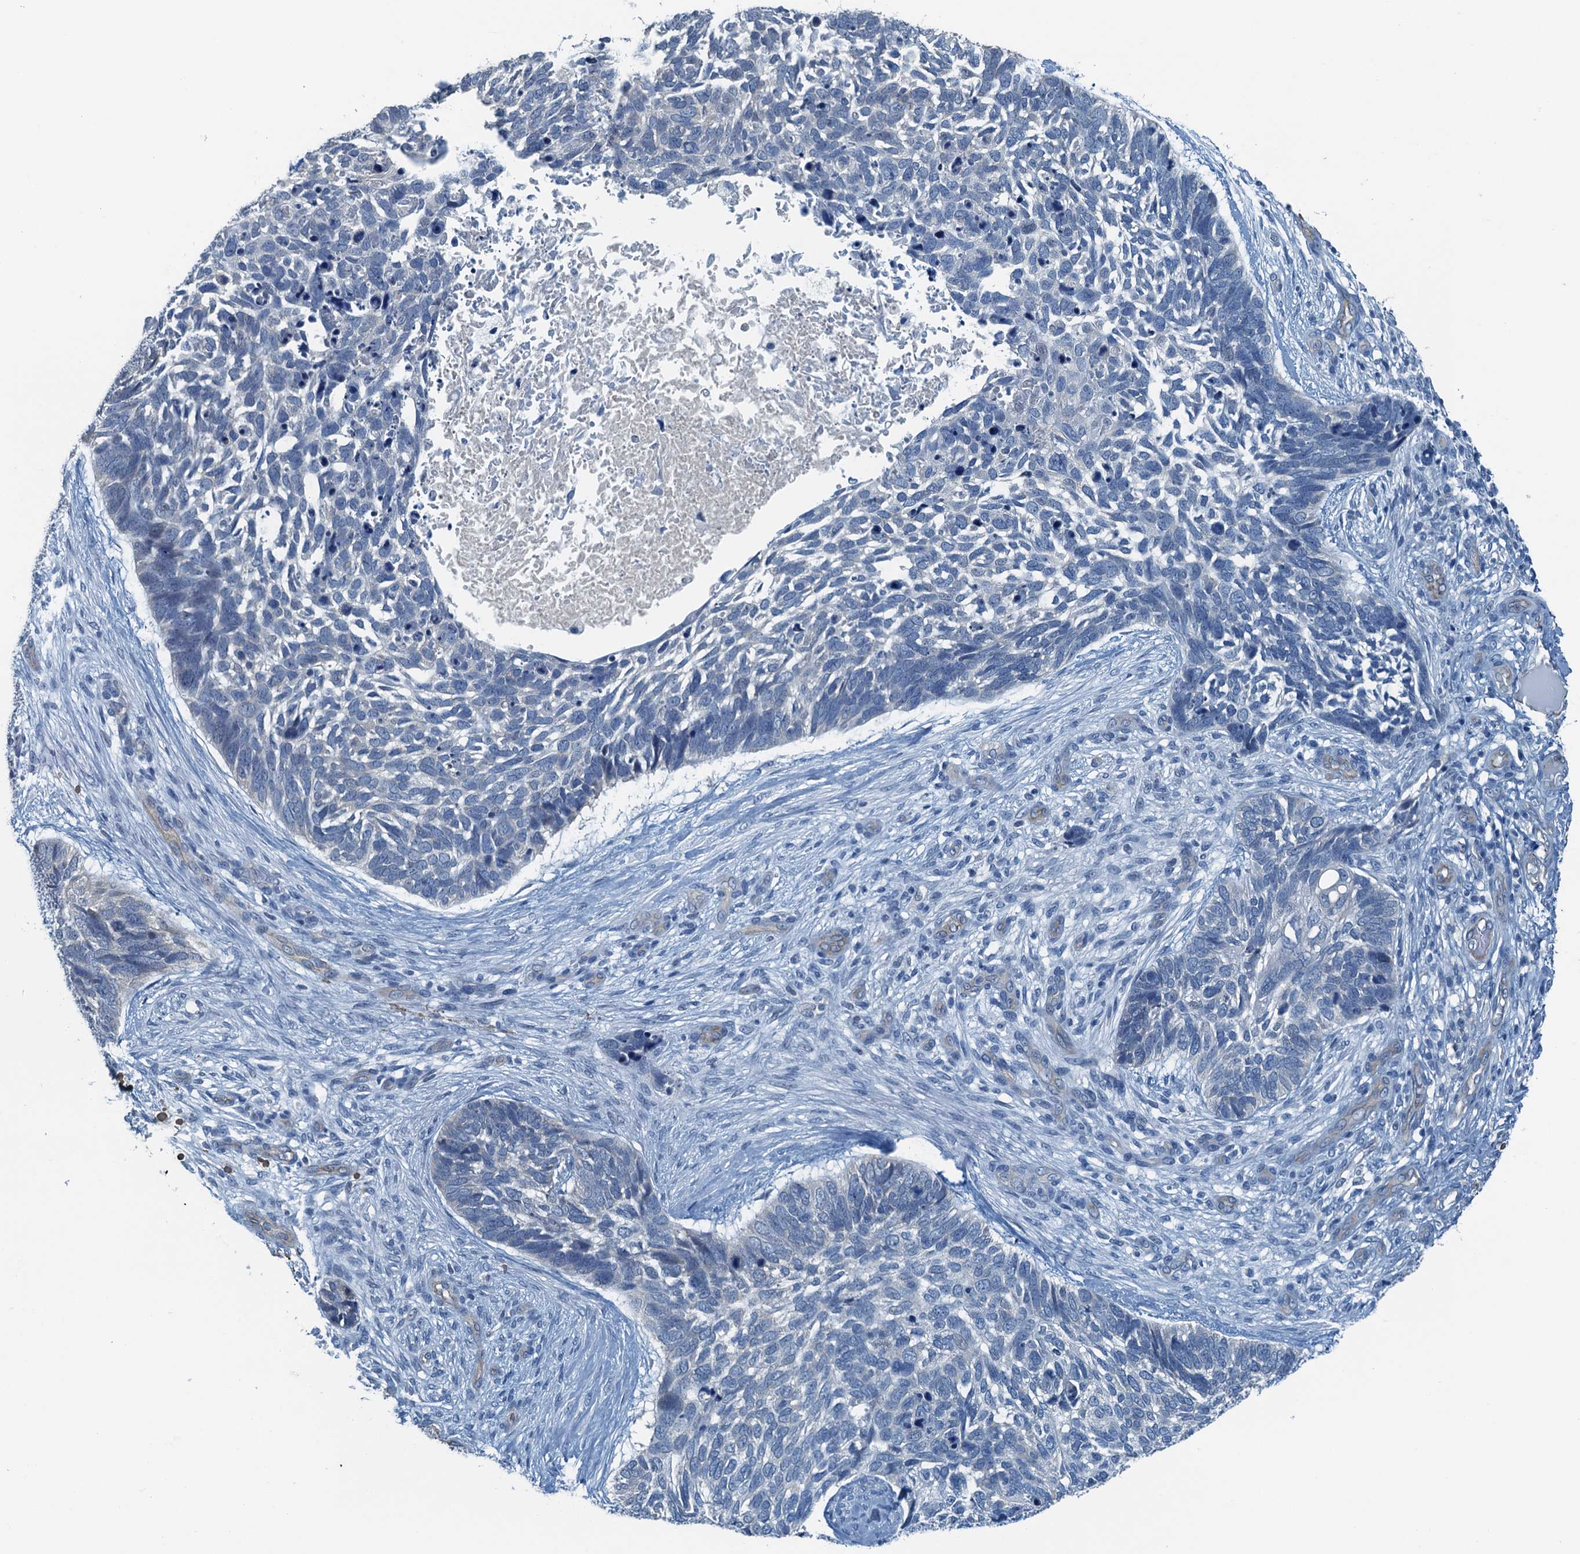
{"staining": {"intensity": "negative", "quantity": "none", "location": "none"}, "tissue": "skin cancer", "cell_type": "Tumor cells", "image_type": "cancer", "snomed": [{"axis": "morphology", "description": "Basal cell carcinoma"}, {"axis": "topography", "description": "Skin"}], "caption": "Tumor cells show no significant protein expression in skin basal cell carcinoma.", "gene": "GFOD2", "patient": {"sex": "male", "age": 88}}